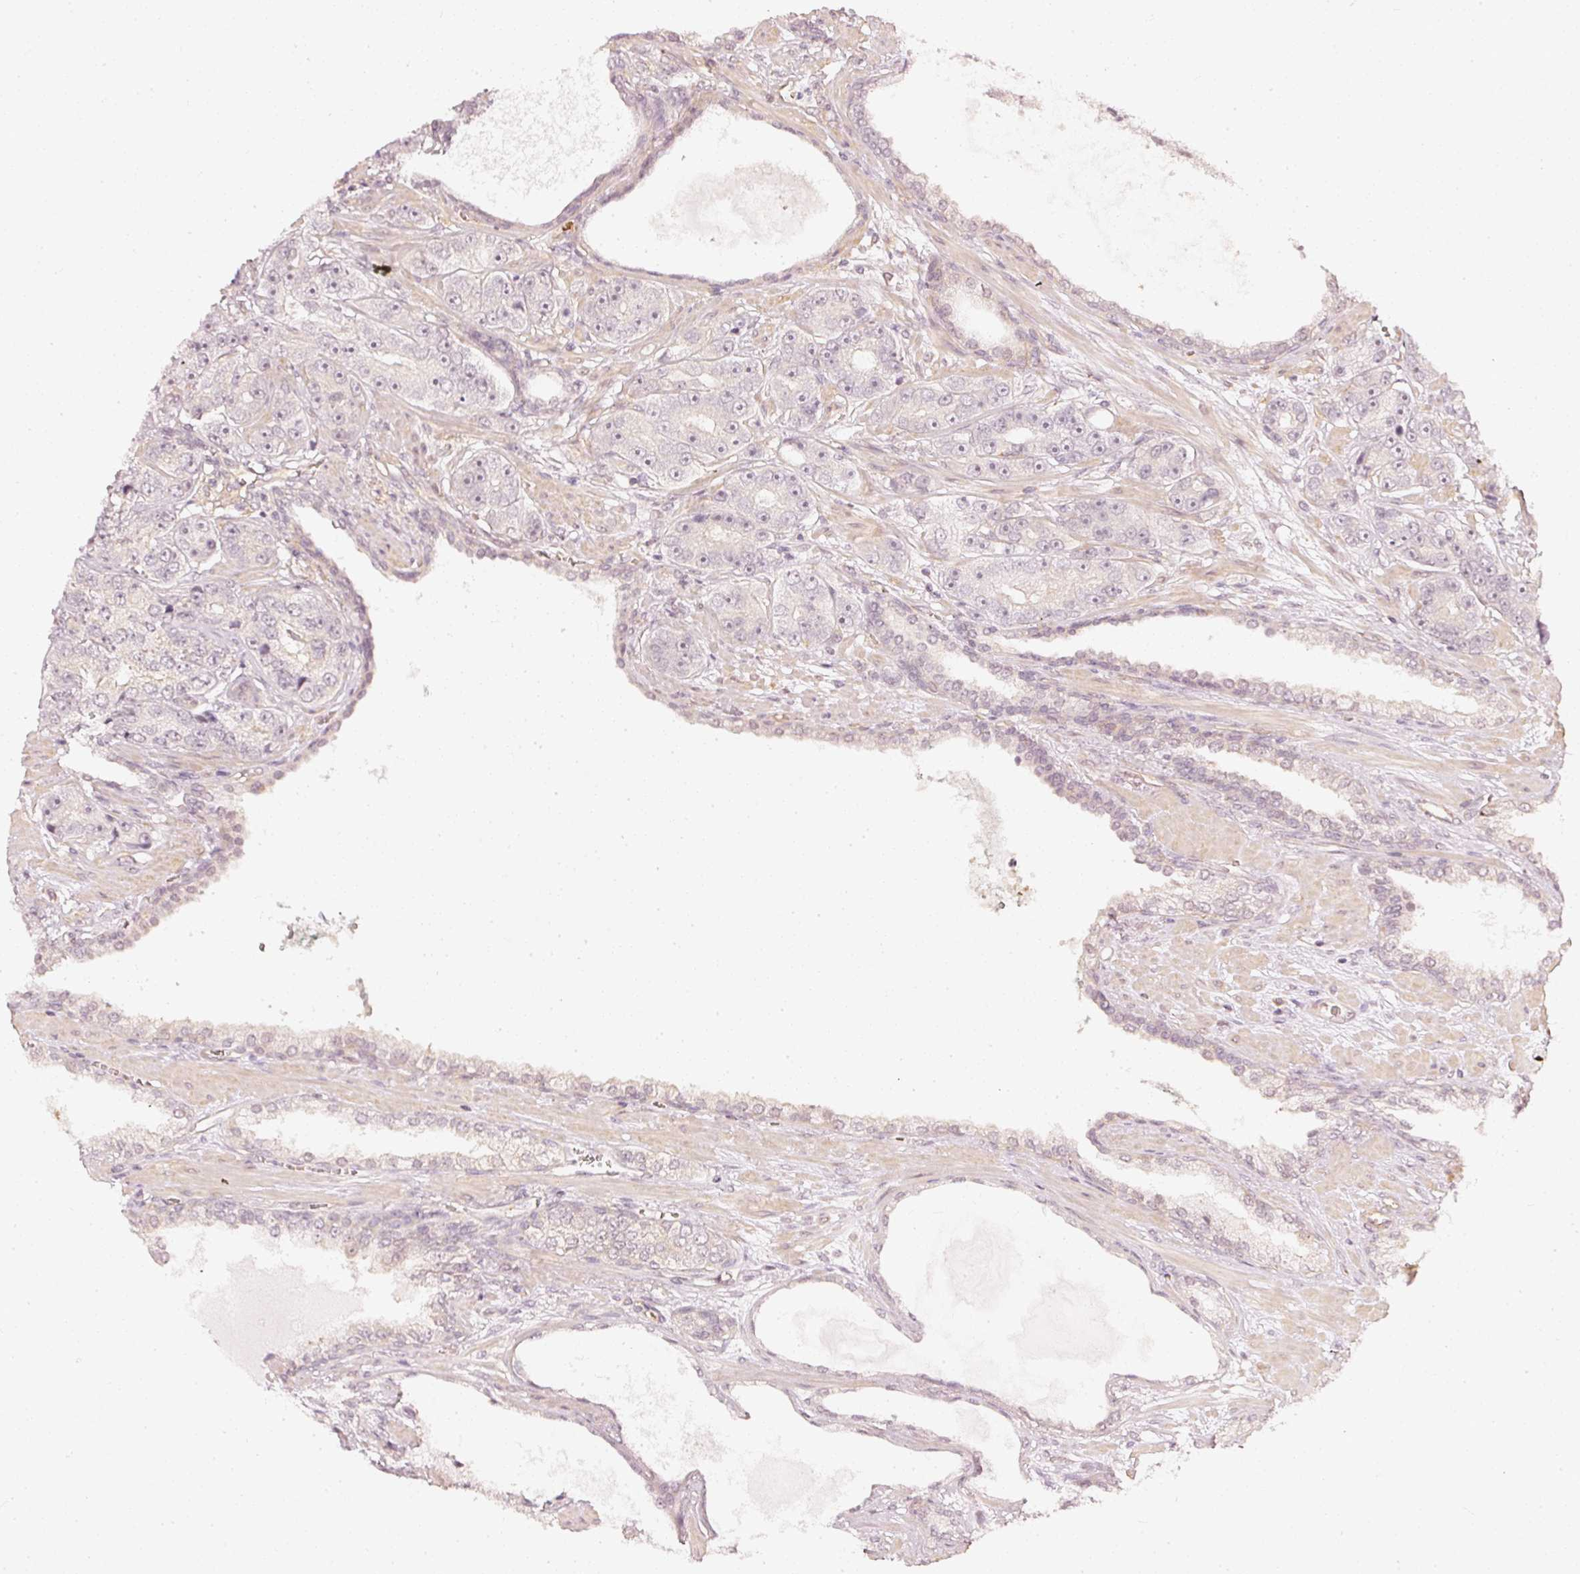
{"staining": {"intensity": "negative", "quantity": "none", "location": "none"}, "tissue": "prostate cancer", "cell_type": "Tumor cells", "image_type": "cancer", "snomed": [{"axis": "morphology", "description": "Adenocarcinoma, High grade"}, {"axis": "topography", "description": "Prostate"}], "caption": "Tumor cells show no significant protein expression in prostate cancer (high-grade adenocarcinoma). (DAB IHC with hematoxylin counter stain).", "gene": "DRD2", "patient": {"sex": "male", "age": 71}}